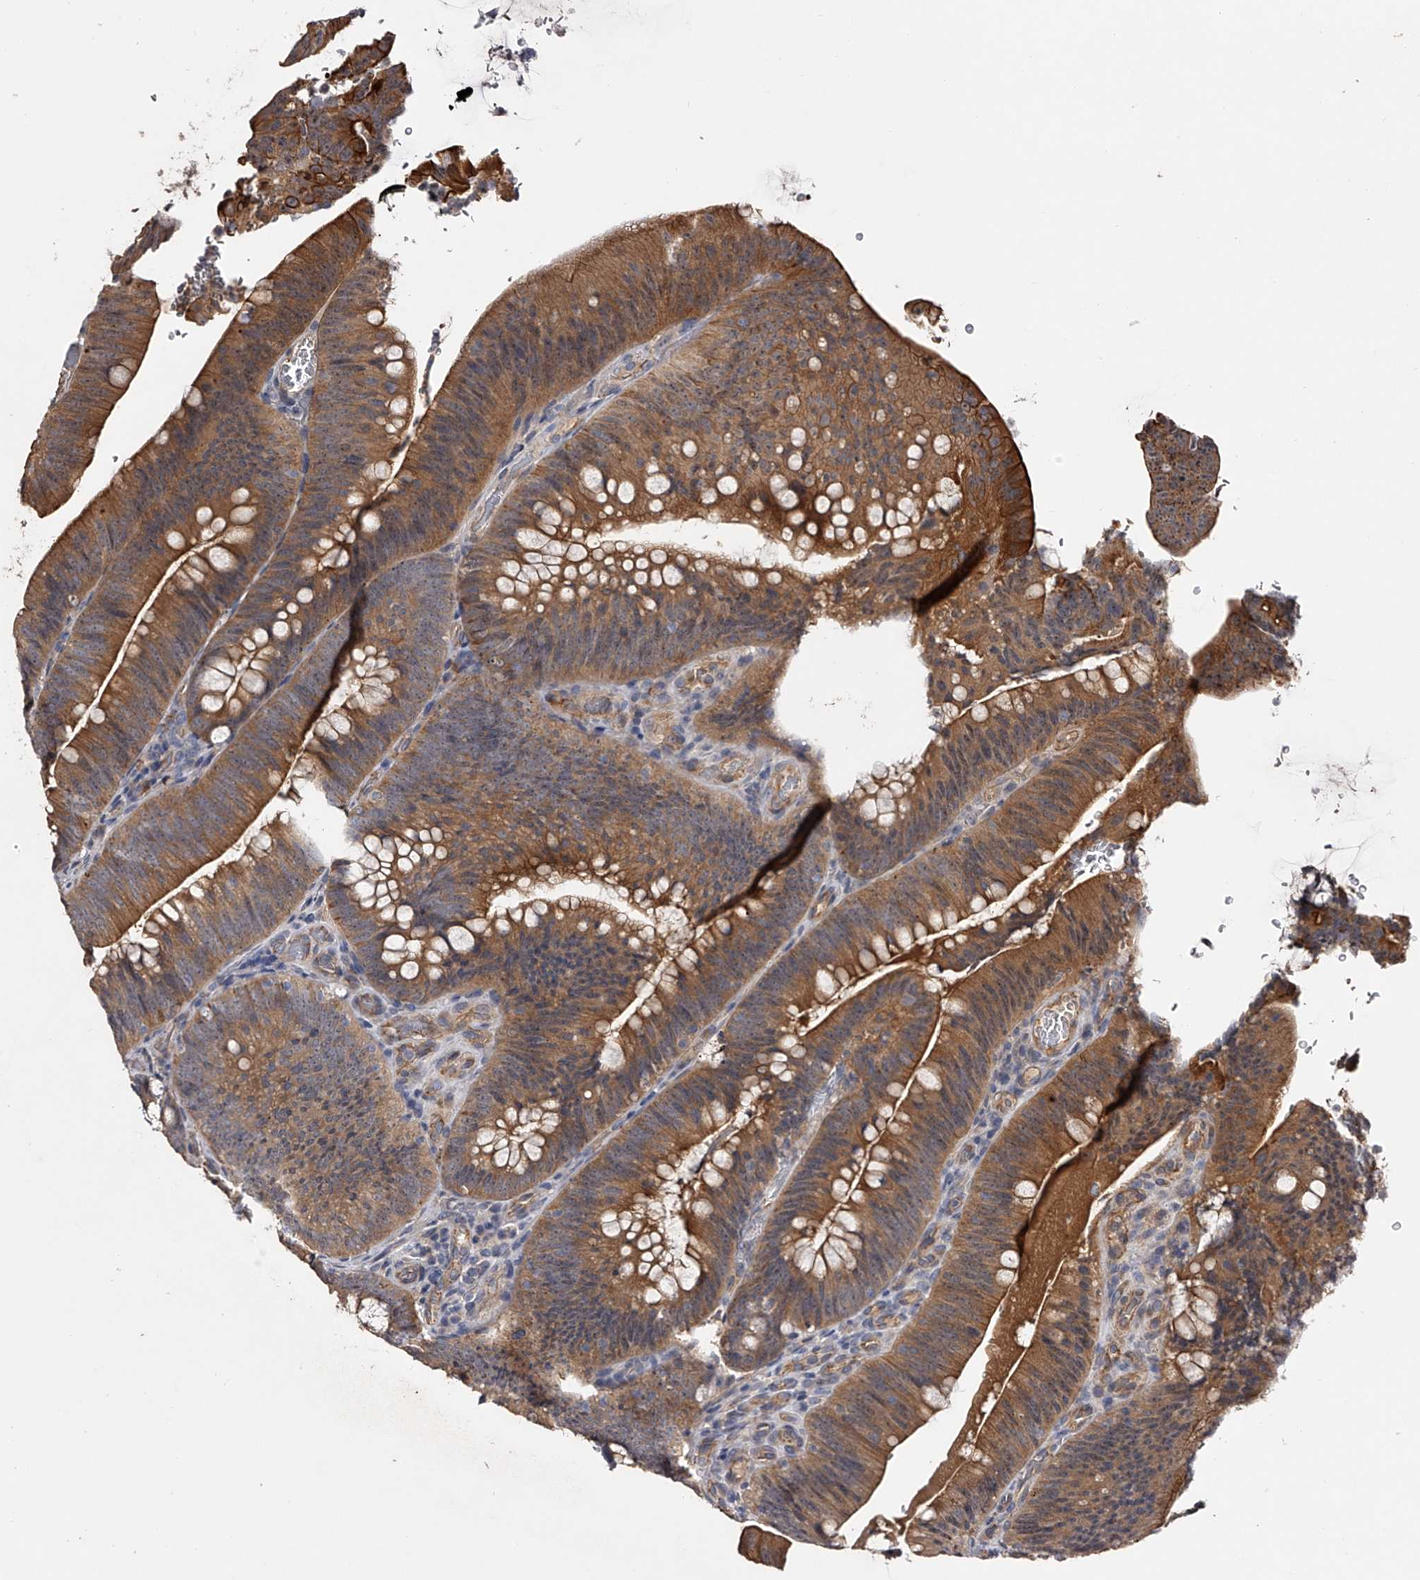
{"staining": {"intensity": "moderate", "quantity": ">75%", "location": "cytoplasmic/membranous"}, "tissue": "colorectal cancer", "cell_type": "Tumor cells", "image_type": "cancer", "snomed": [{"axis": "morphology", "description": "Normal tissue, NOS"}, {"axis": "topography", "description": "Colon"}], "caption": "Protein expression analysis of human colorectal cancer reveals moderate cytoplasmic/membranous staining in approximately >75% of tumor cells.", "gene": "MDN1", "patient": {"sex": "female", "age": 82}}